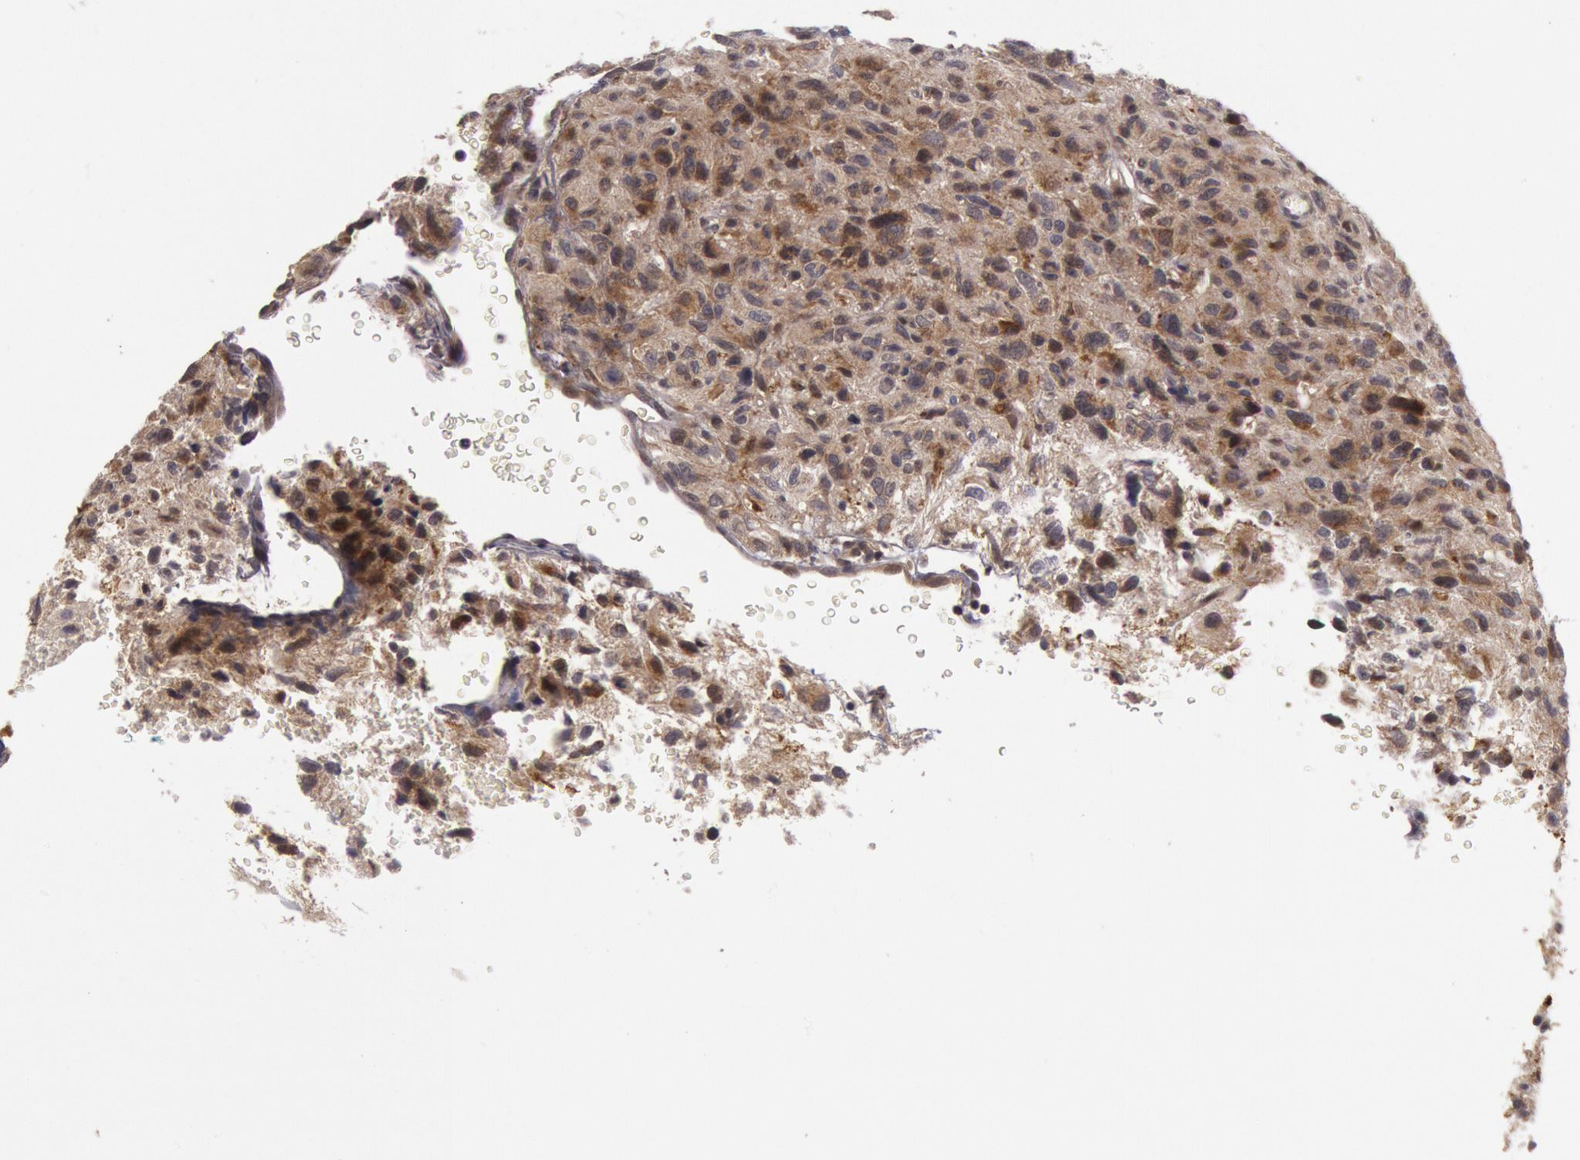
{"staining": {"intensity": "moderate", "quantity": "25%-75%", "location": "cytoplasmic/membranous"}, "tissue": "glioma", "cell_type": "Tumor cells", "image_type": "cancer", "snomed": [{"axis": "morphology", "description": "Glioma, malignant, High grade"}, {"axis": "topography", "description": "Brain"}], "caption": "There is medium levels of moderate cytoplasmic/membranous staining in tumor cells of glioma, as demonstrated by immunohistochemical staining (brown color).", "gene": "TRIB2", "patient": {"sex": "female", "age": 60}}